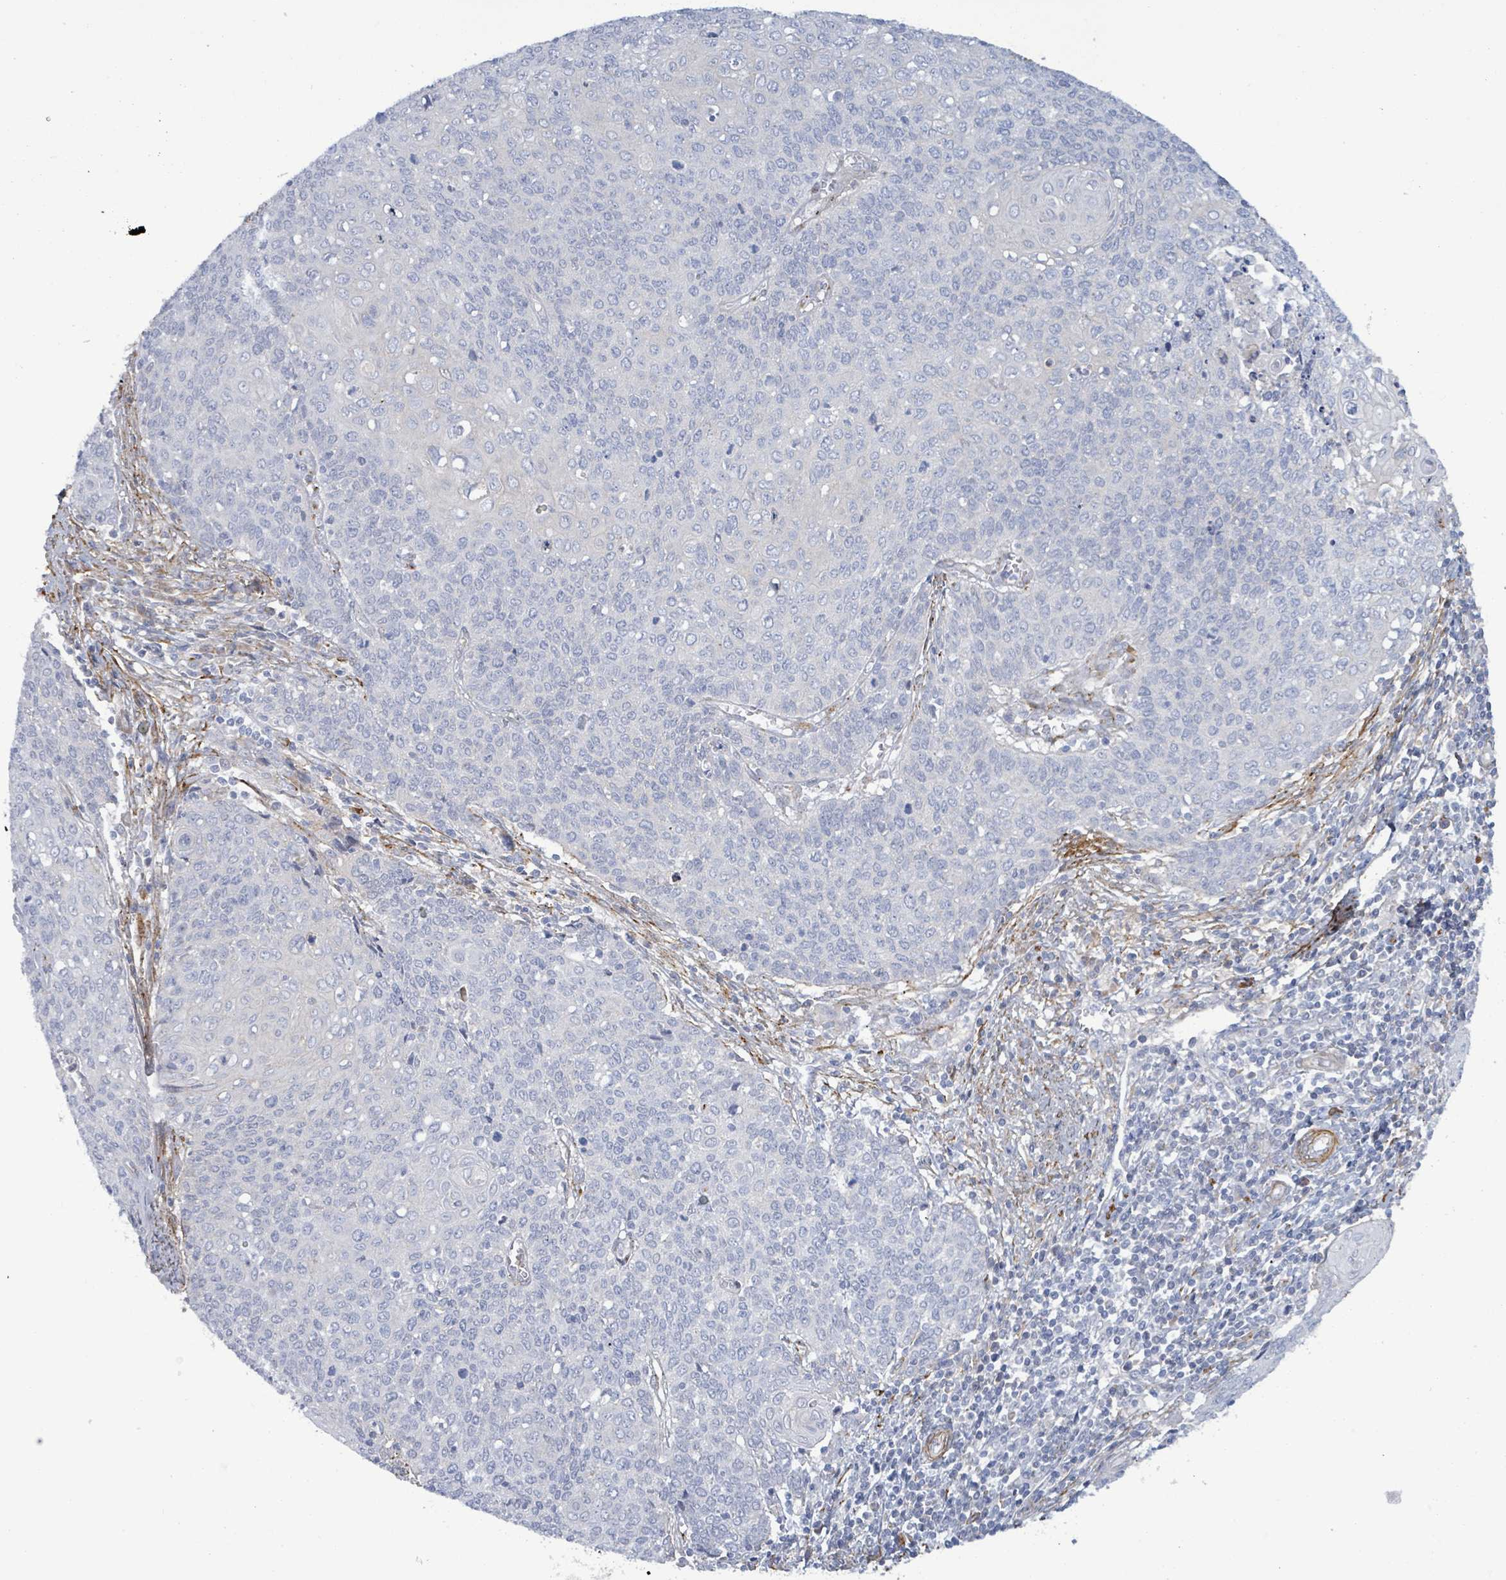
{"staining": {"intensity": "negative", "quantity": "none", "location": "none"}, "tissue": "cervical cancer", "cell_type": "Tumor cells", "image_type": "cancer", "snomed": [{"axis": "morphology", "description": "Squamous cell carcinoma, NOS"}, {"axis": "topography", "description": "Cervix"}], "caption": "Immunohistochemistry photomicrograph of neoplastic tissue: cervical squamous cell carcinoma stained with DAB reveals no significant protein expression in tumor cells.", "gene": "DMRTC1B", "patient": {"sex": "female", "age": 39}}